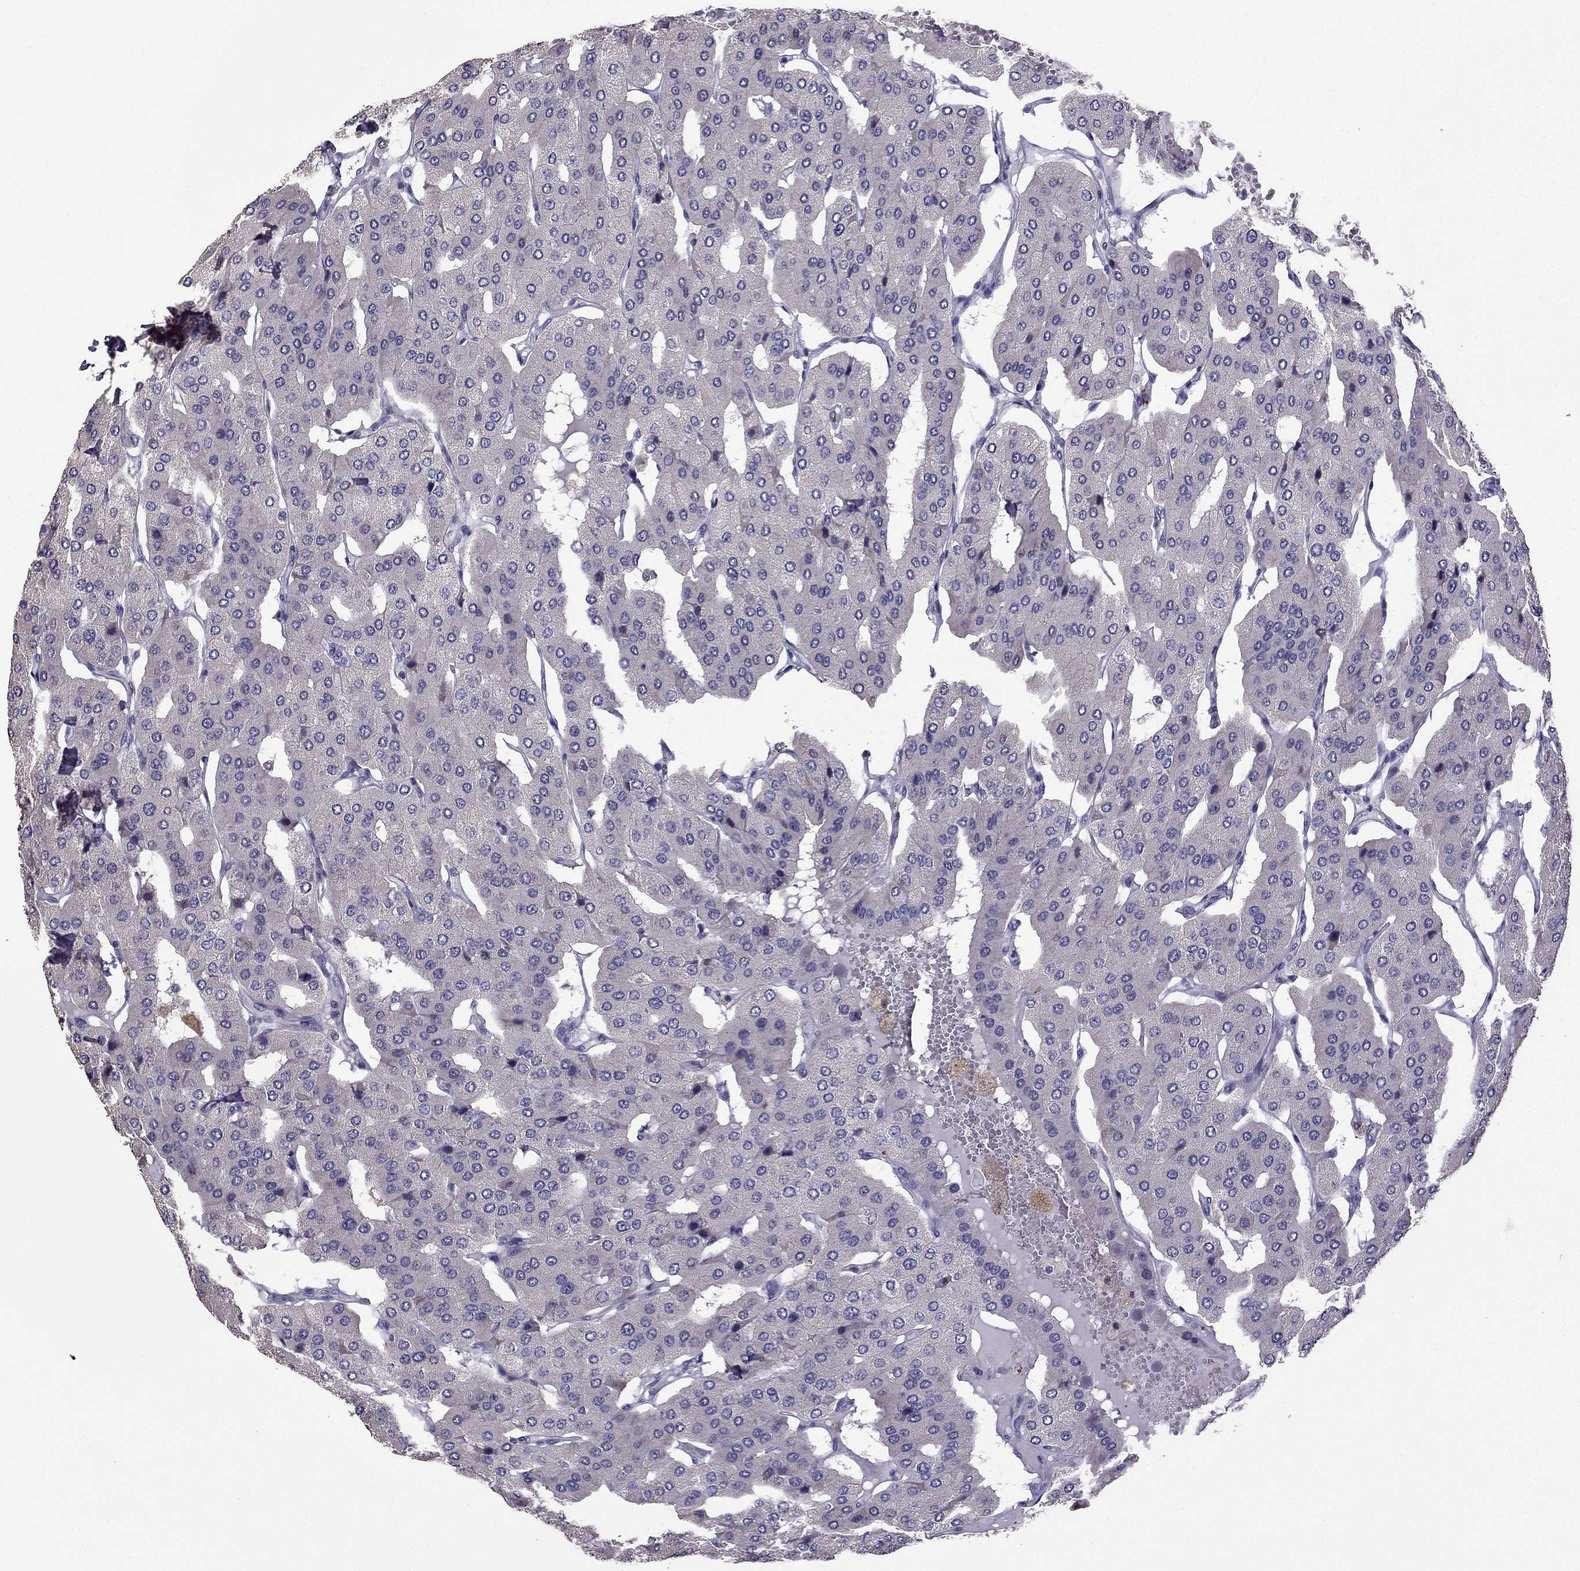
{"staining": {"intensity": "negative", "quantity": "none", "location": "none"}, "tissue": "parathyroid gland", "cell_type": "Glandular cells", "image_type": "normal", "snomed": [{"axis": "morphology", "description": "Normal tissue, NOS"}, {"axis": "morphology", "description": "Adenoma, NOS"}, {"axis": "topography", "description": "Parathyroid gland"}], "caption": "The histopathology image demonstrates no significant staining in glandular cells of parathyroid gland.", "gene": "CDH9", "patient": {"sex": "female", "age": 86}}